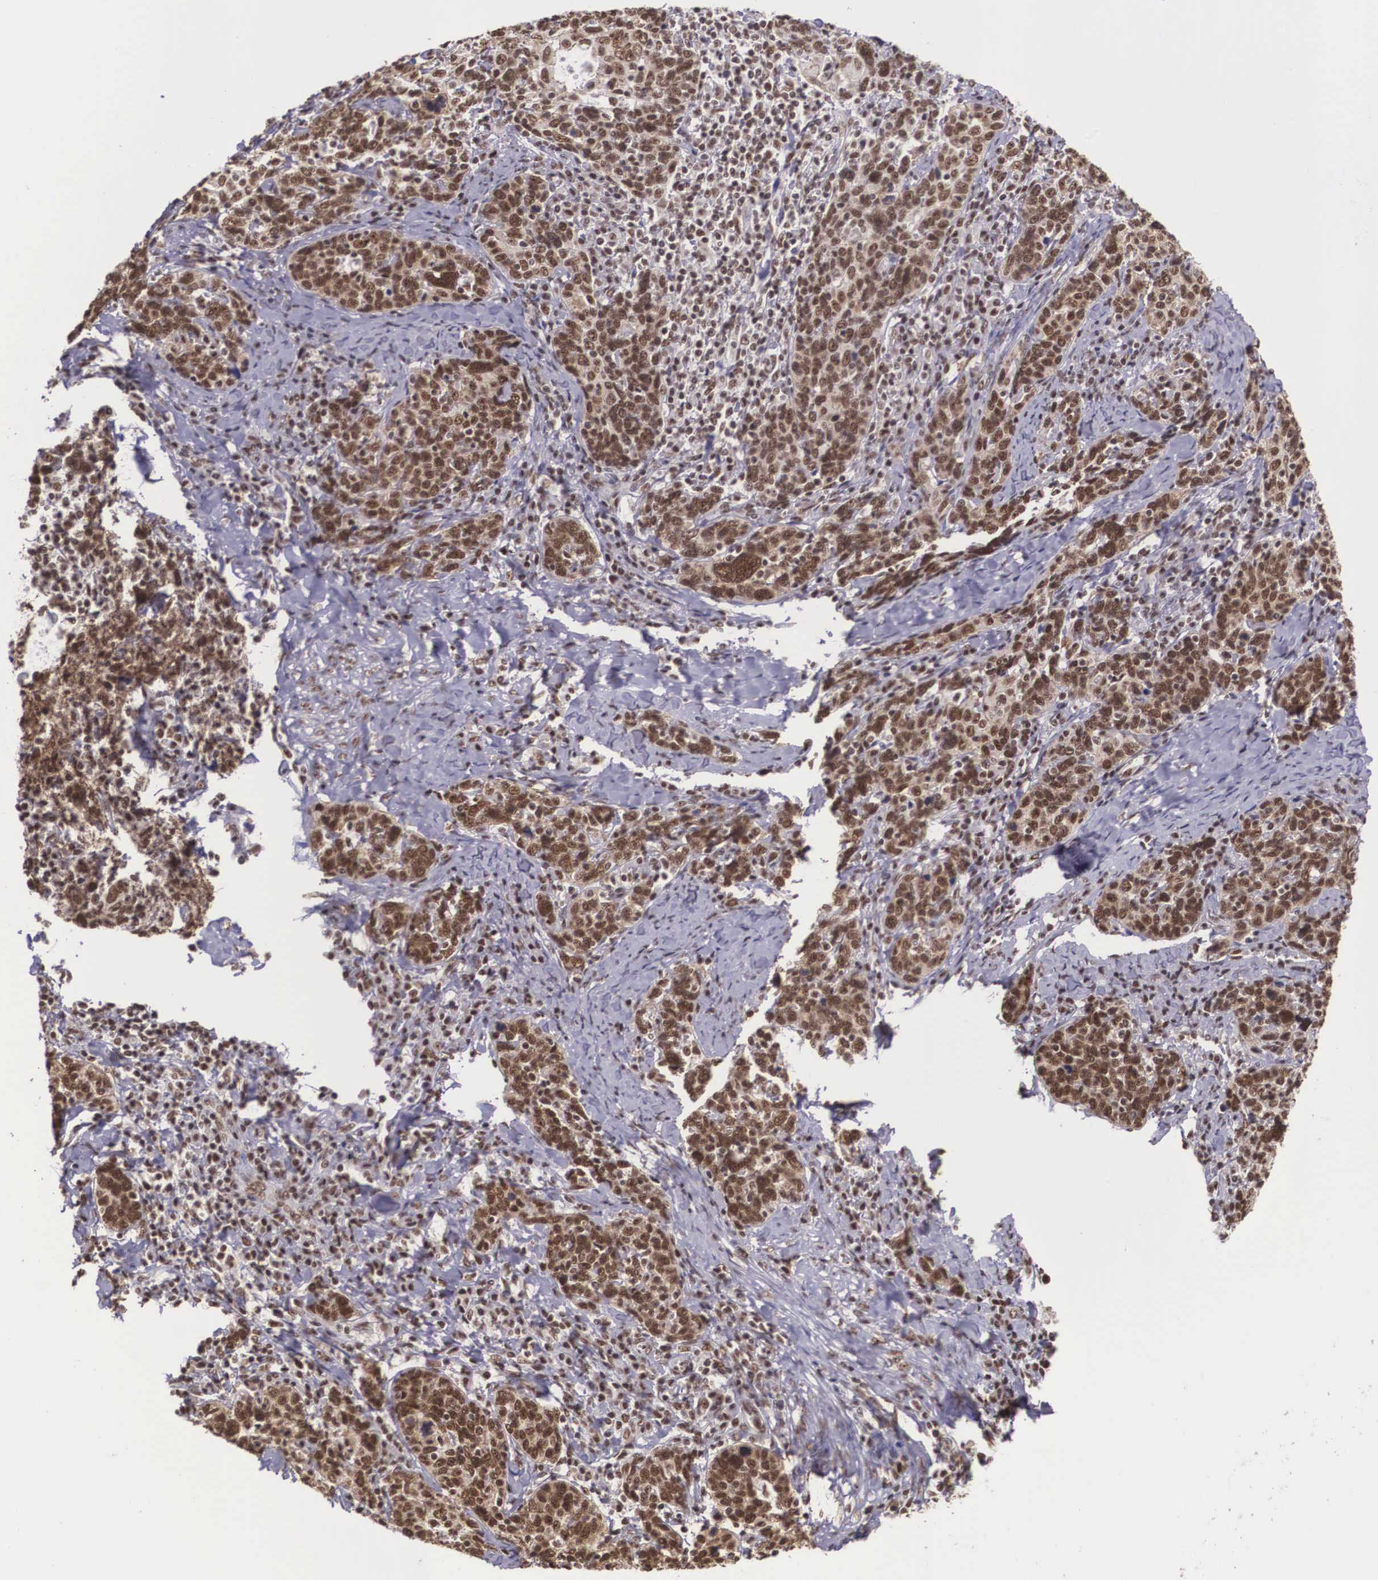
{"staining": {"intensity": "strong", "quantity": ">75%", "location": "cytoplasmic/membranous,nuclear"}, "tissue": "cervical cancer", "cell_type": "Tumor cells", "image_type": "cancer", "snomed": [{"axis": "morphology", "description": "Squamous cell carcinoma, NOS"}, {"axis": "topography", "description": "Cervix"}], "caption": "Protein expression by immunohistochemistry shows strong cytoplasmic/membranous and nuclear staining in approximately >75% of tumor cells in squamous cell carcinoma (cervical).", "gene": "POLR2F", "patient": {"sex": "female", "age": 41}}